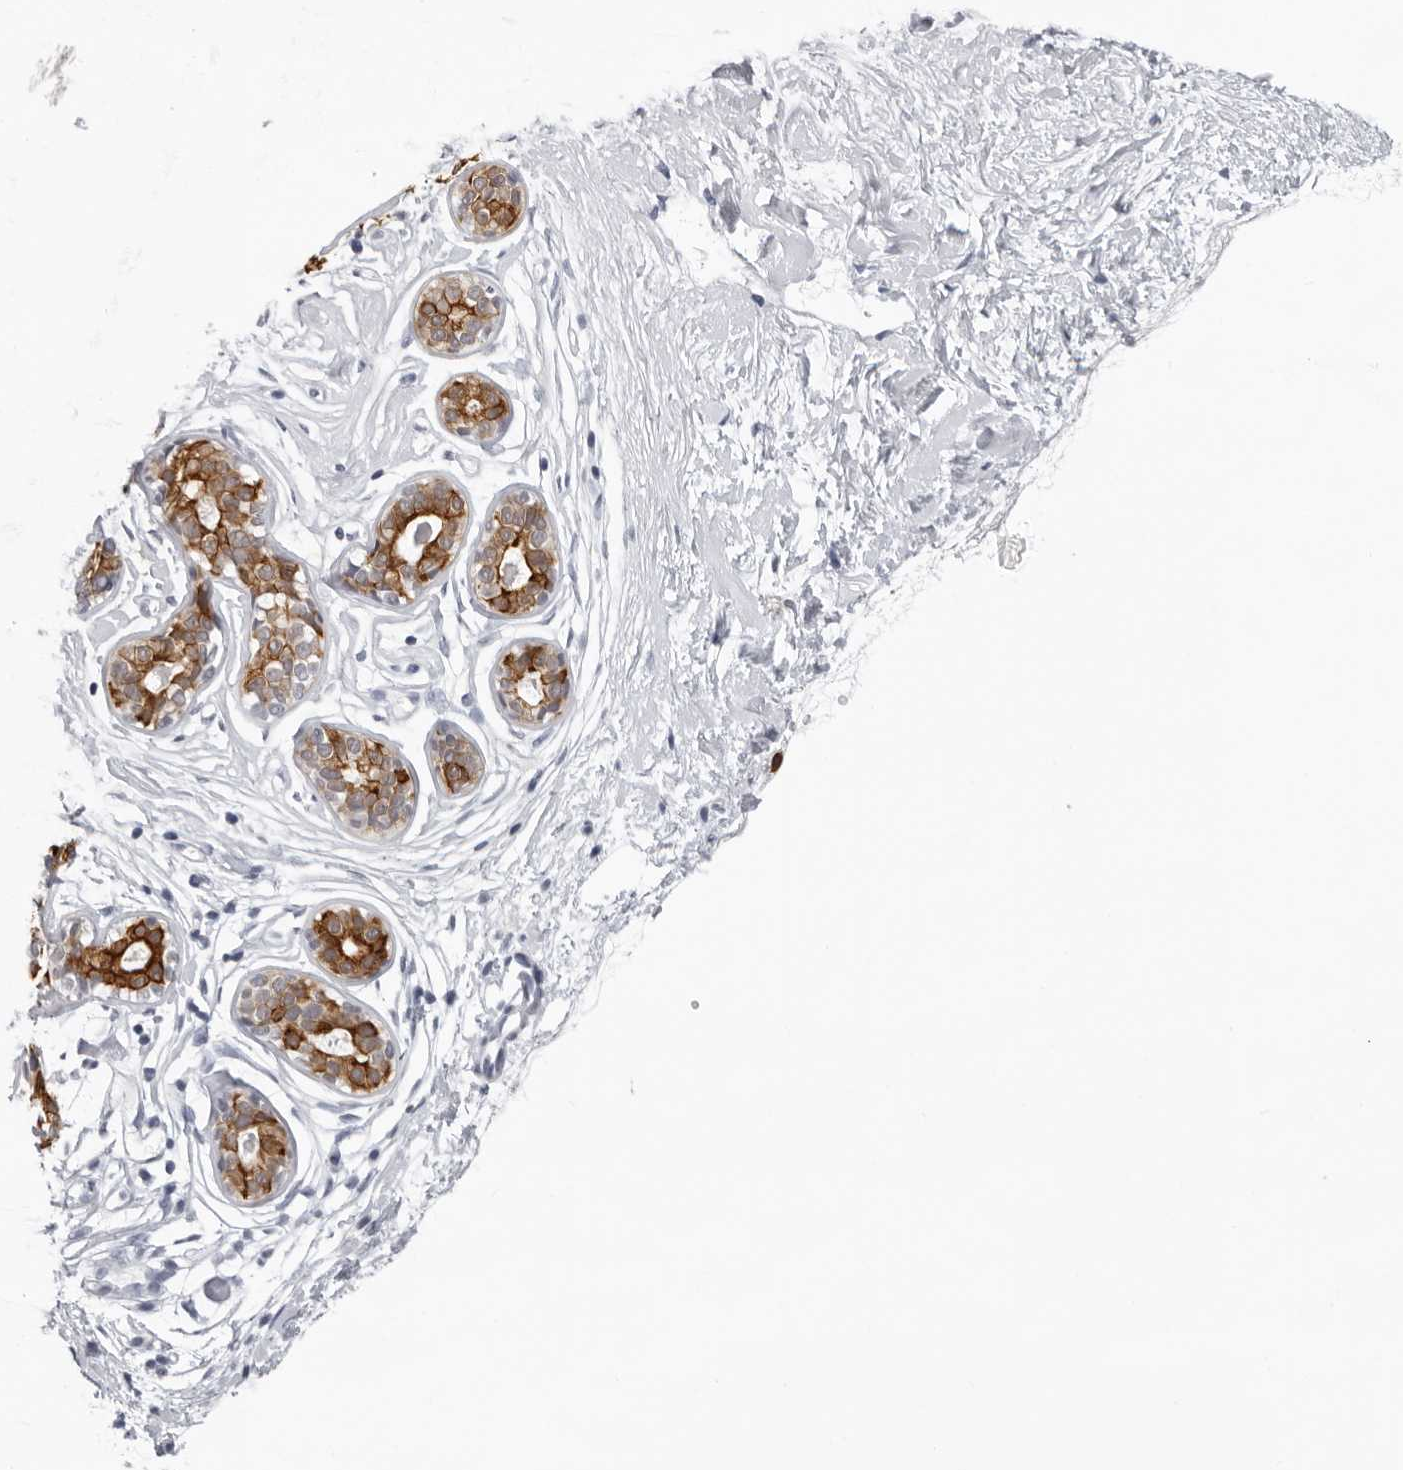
{"staining": {"intensity": "negative", "quantity": "none", "location": "none"}, "tissue": "breast", "cell_type": "Adipocytes", "image_type": "normal", "snomed": [{"axis": "morphology", "description": "Normal tissue, NOS"}, {"axis": "topography", "description": "Breast"}], "caption": "Adipocytes show no significant staining in benign breast.", "gene": "CCDC28B", "patient": {"sex": "female", "age": 23}}